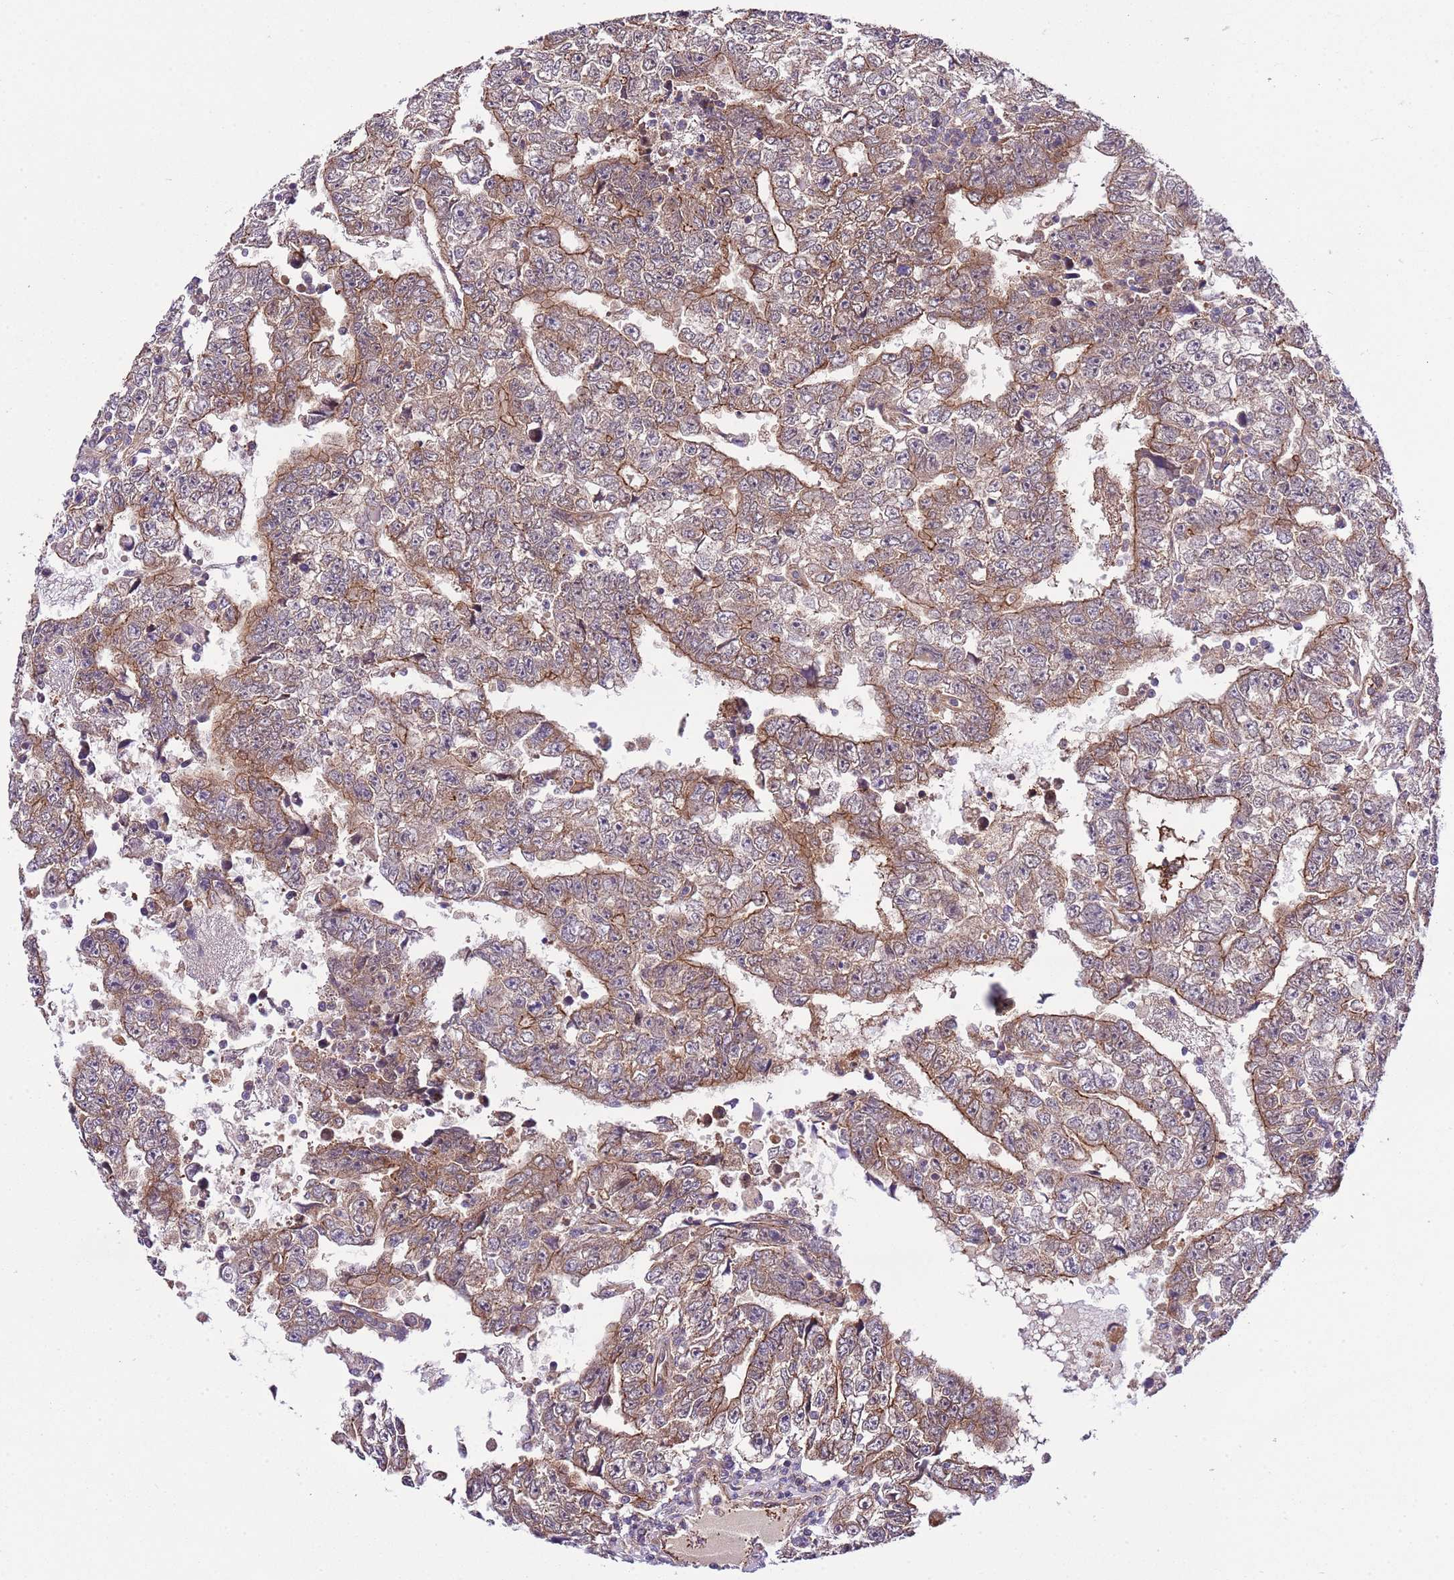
{"staining": {"intensity": "moderate", "quantity": ">75%", "location": "cytoplasmic/membranous"}, "tissue": "testis cancer", "cell_type": "Tumor cells", "image_type": "cancer", "snomed": [{"axis": "morphology", "description": "Carcinoma, Embryonal, NOS"}, {"axis": "topography", "description": "Testis"}], "caption": "The immunohistochemical stain labels moderate cytoplasmic/membranous expression in tumor cells of testis cancer tissue.", "gene": "DONSON", "patient": {"sex": "male", "age": 25}}